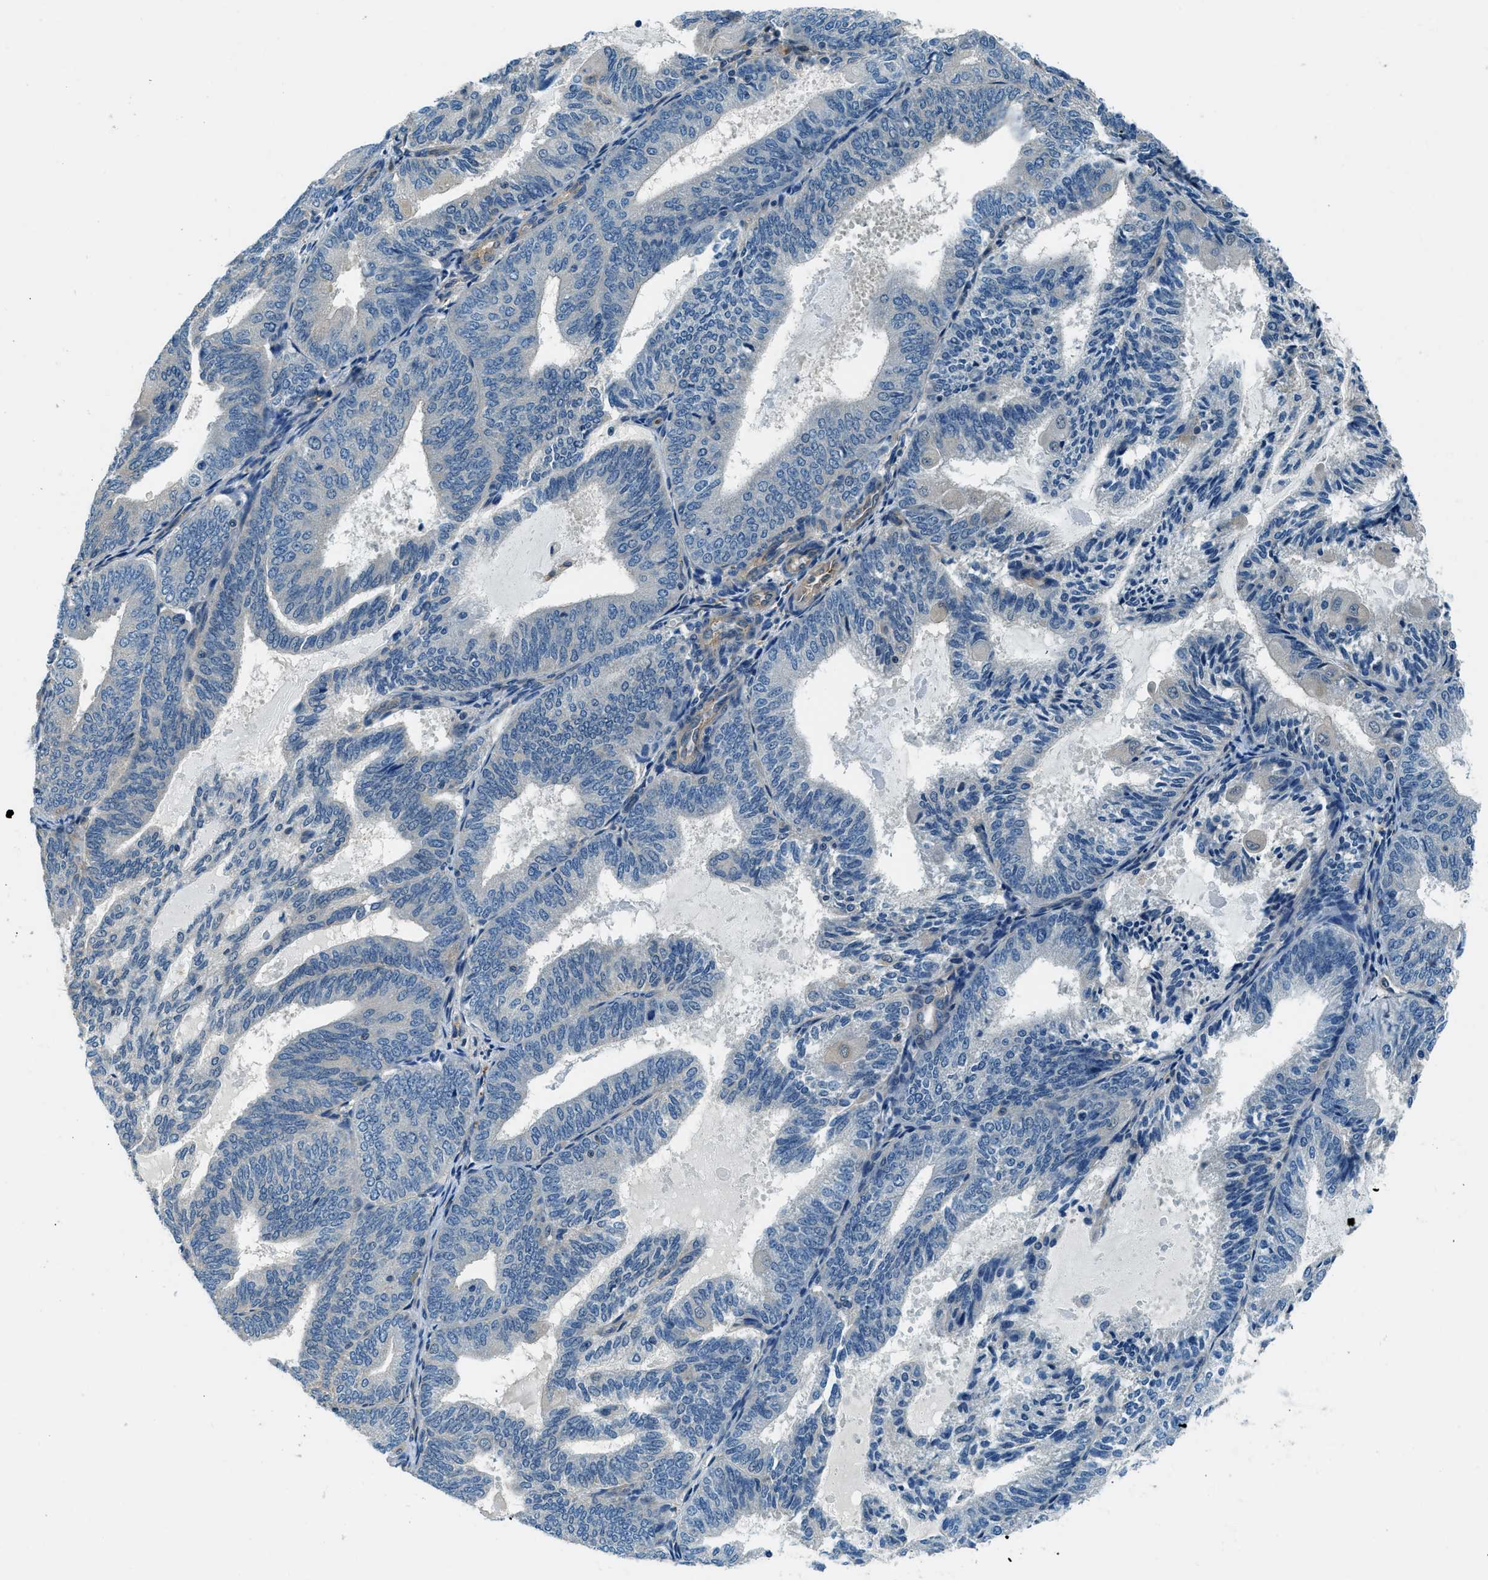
{"staining": {"intensity": "negative", "quantity": "none", "location": "none"}, "tissue": "endometrial cancer", "cell_type": "Tumor cells", "image_type": "cancer", "snomed": [{"axis": "morphology", "description": "Adenocarcinoma, NOS"}, {"axis": "topography", "description": "Endometrium"}], "caption": "Protein analysis of endometrial adenocarcinoma exhibits no significant expression in tumor cells.", "gene": "SLC19A2", "patient": {"sex": "female", "age": 81}}